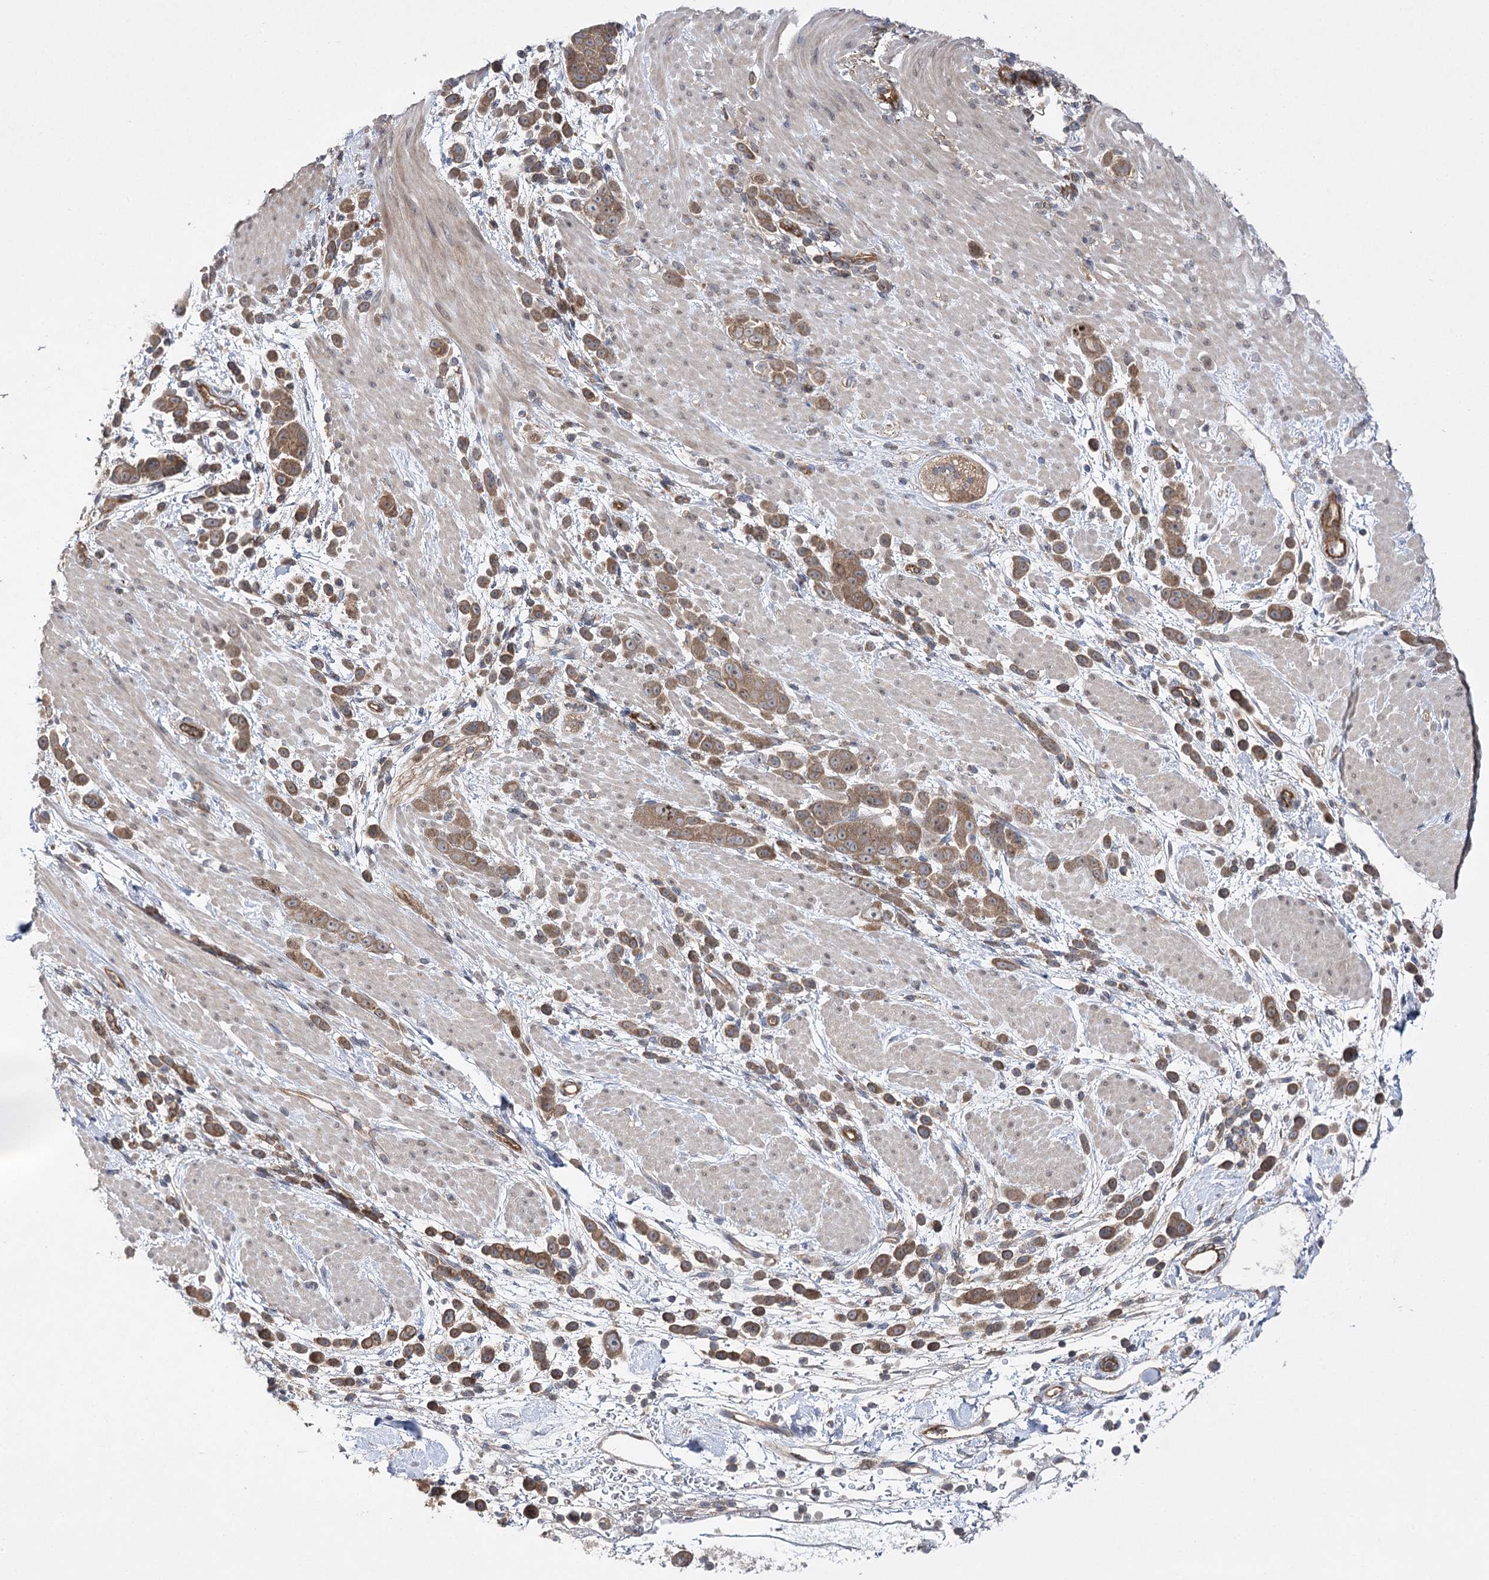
{"staining": {"intensity": "strong", "quantity": ">75%", "location": "cytoplasmic/membranous"}, "tissue": "pancreatic cancer", "cell_type": "Tumor cells", "image_type": "cancer", "snomed": [{"axis": "morphology", "description": "Normal tissue, NOS"}, {"axis": "morphology", "description": "Adenocarcinoma, NOS"}, {"axis": "topography", "description": "Pancreas"}], "caption": "Pancreatic adenocarcinoma tissue demonstrates strong cytoplasmic/membranous staining in approximately >75% of tumor cells (DAB = brown stain, brightfield microscopy at high magnification).", "gene": "BCR", "patient": {"sex": "female", "age": 64}}